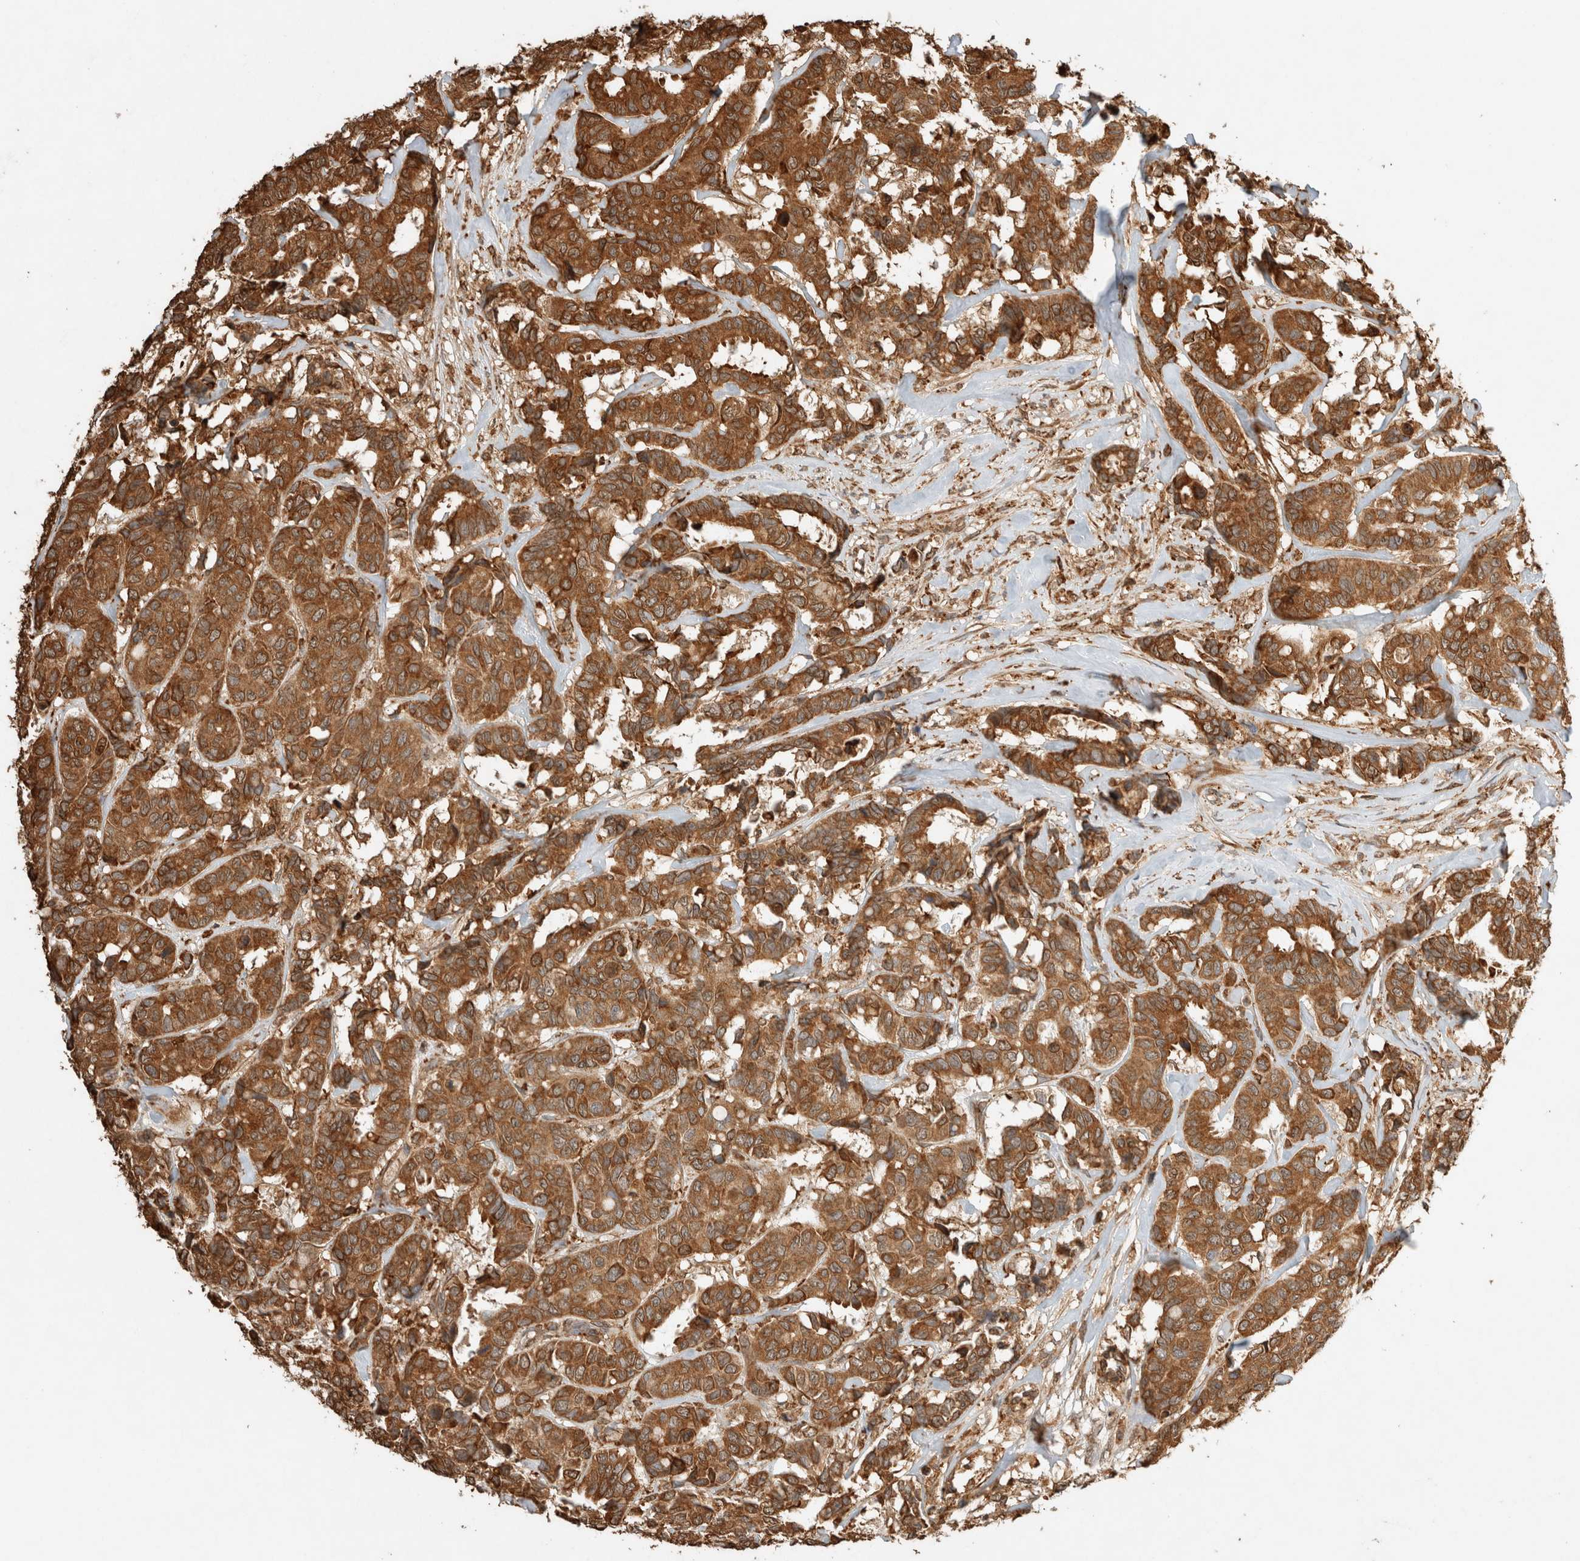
{"staining": {"intensity": "moderate", "quantity": ">75%", "location": "cytoplasmic/membranous"}, "tissue": "breast cancer", "cell_type": "Tumor cells", "image_type": "cancer", "snomed": [{"axis": "morphology", "description": "Duct carcinoma"}, {"axis": "topography", "description": "Breast"}], "caption": "Immunohistochemical staining of breast cancer (invasive ductal carcinoma) reveals medium levels of moderate cytoplasmic/membranous protein expression in approximately >75% of tumor cells.", "gene": "ERAP1", "patient": {"sex": "female", "age": 87}}